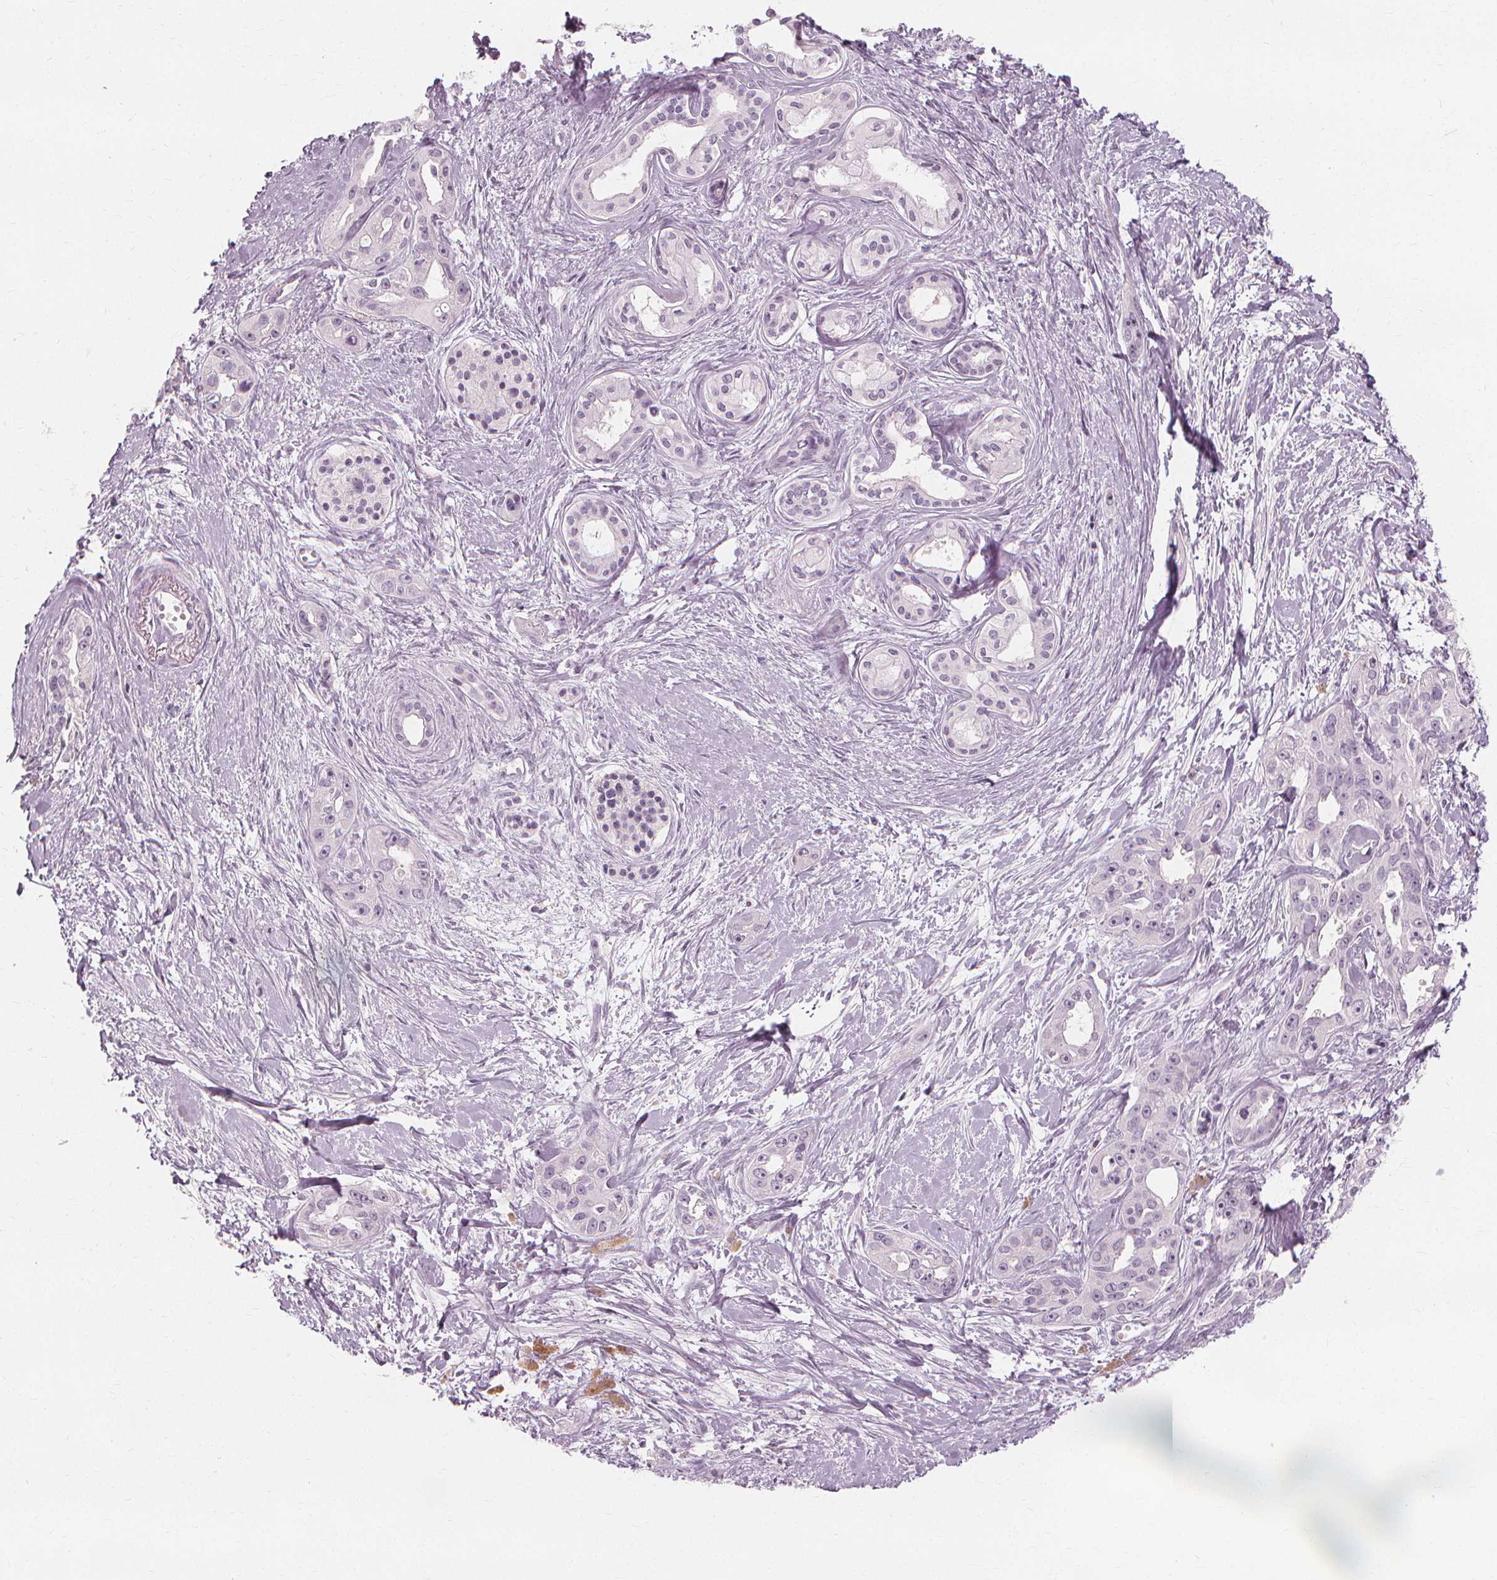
{"staining": {"intensity": "negative", "quantity": "none", "location": "none"}, "tissue": "pancreatic cancer", "cell_type": "Tumor cells", "image_type": "cancer", "snomed": [{"axis": "morphology", "description": "Adenocarcinoma, NOS"}, {"axis": "topography", "description": "Pancreas"}], "caption": "This is a histopathology image of immunohistochemistry staining of pancreatic adenocarcinoma, which shows no expression in tumor cells.", "gene": "MUC12", "patient": {"sex": "female", "age": 50}}